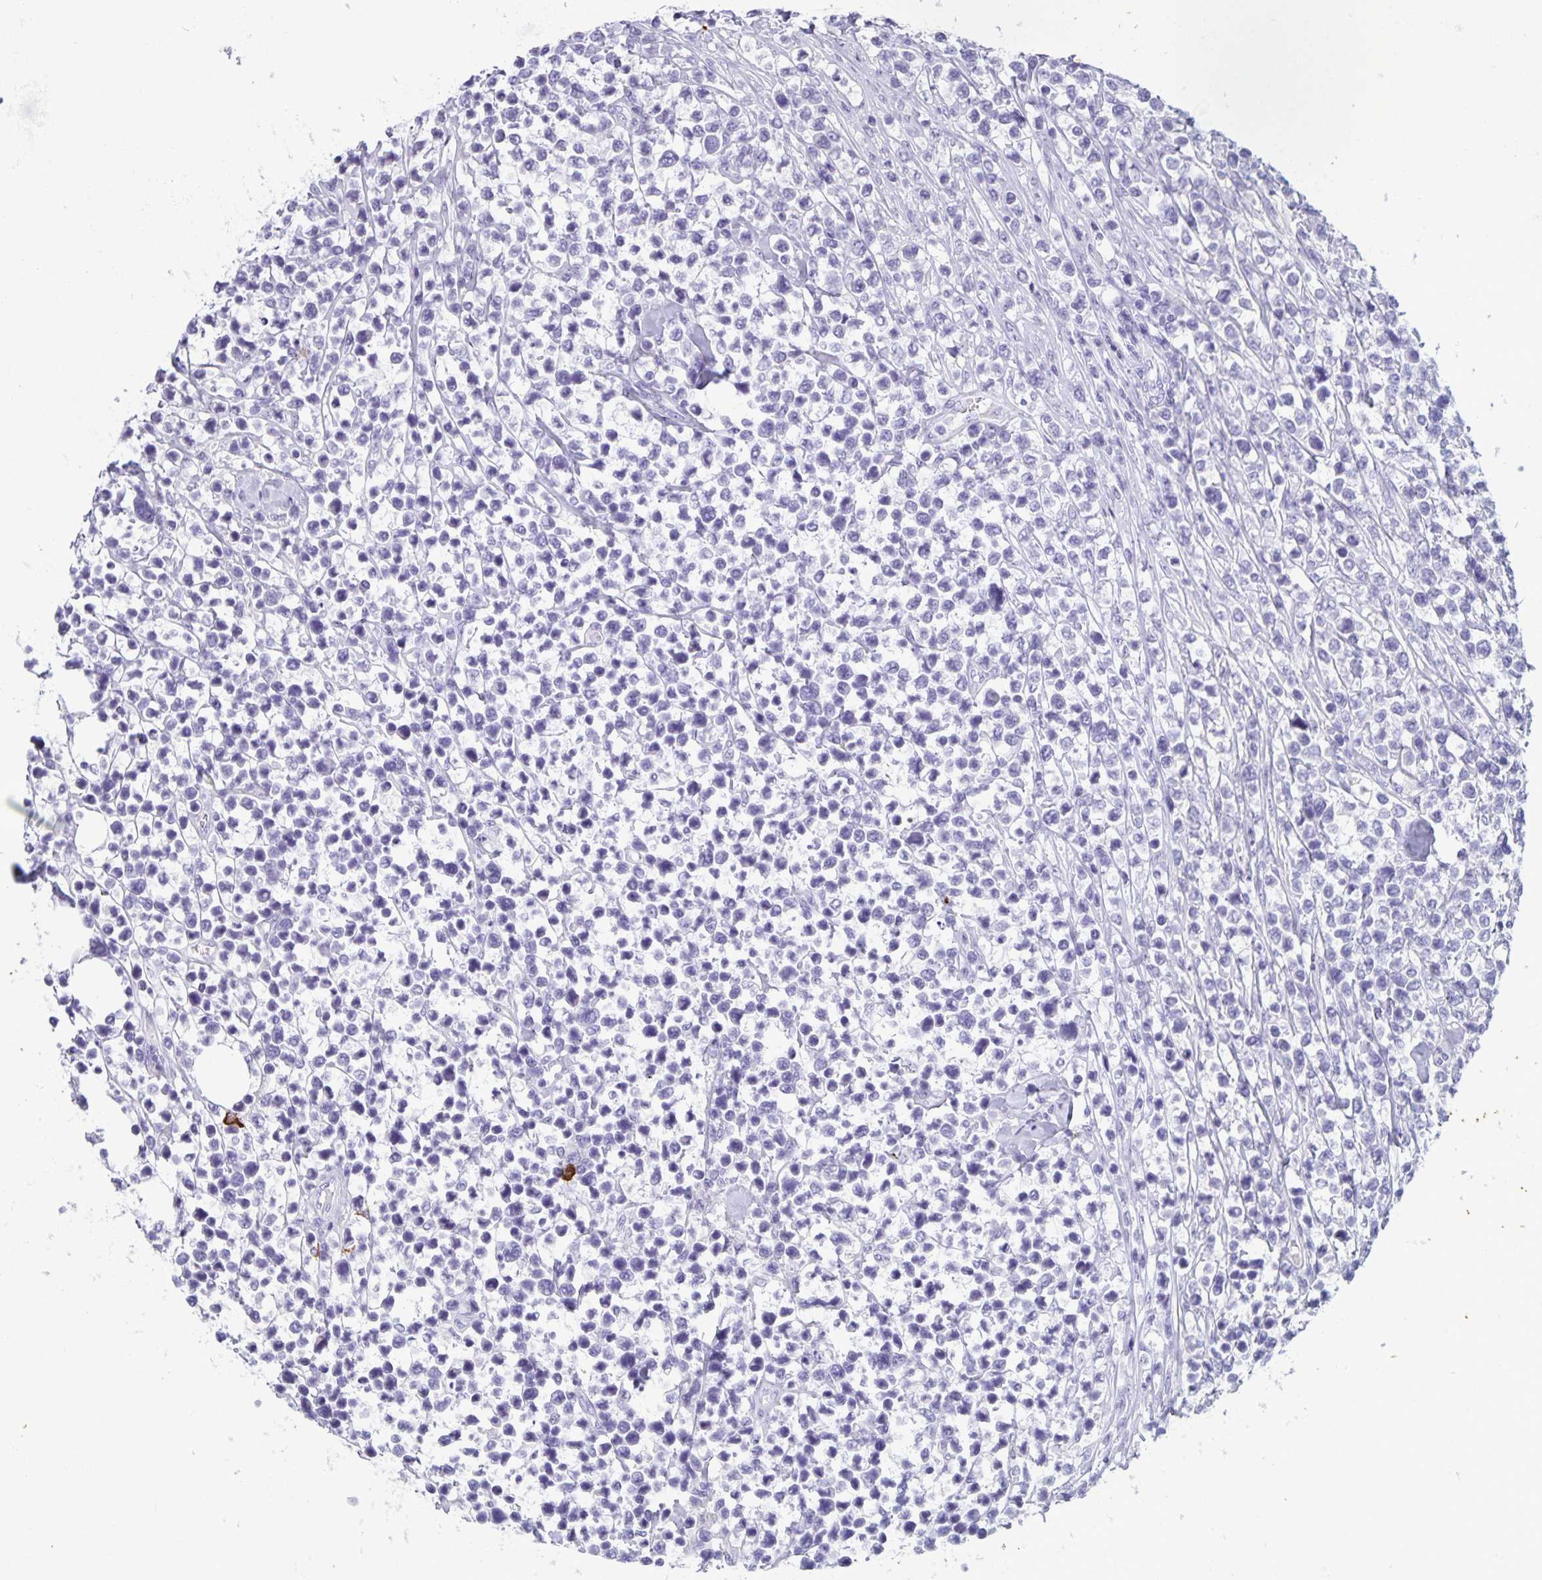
{"staining": {"intensity": "negative", "quantity": "none", "location": "none"}, "tissue": "lymphoma", "cell_type": "Tumor cells", "image_type": "cancer", "snomed": [{"axis": "morphology", "description": "Malignant lymphoma, non-Hodgkin's type, High grade"}, {"axis": "topography", "description": "Soft tissue"}], "caption": "High-grade malignant lymphoma, non-Hodgkin's type was stained to show a protein in brown. There is no significant positivity in tumor cells.", "gene": "IBTK", "patient": {"sex": "female", "age": 56}}